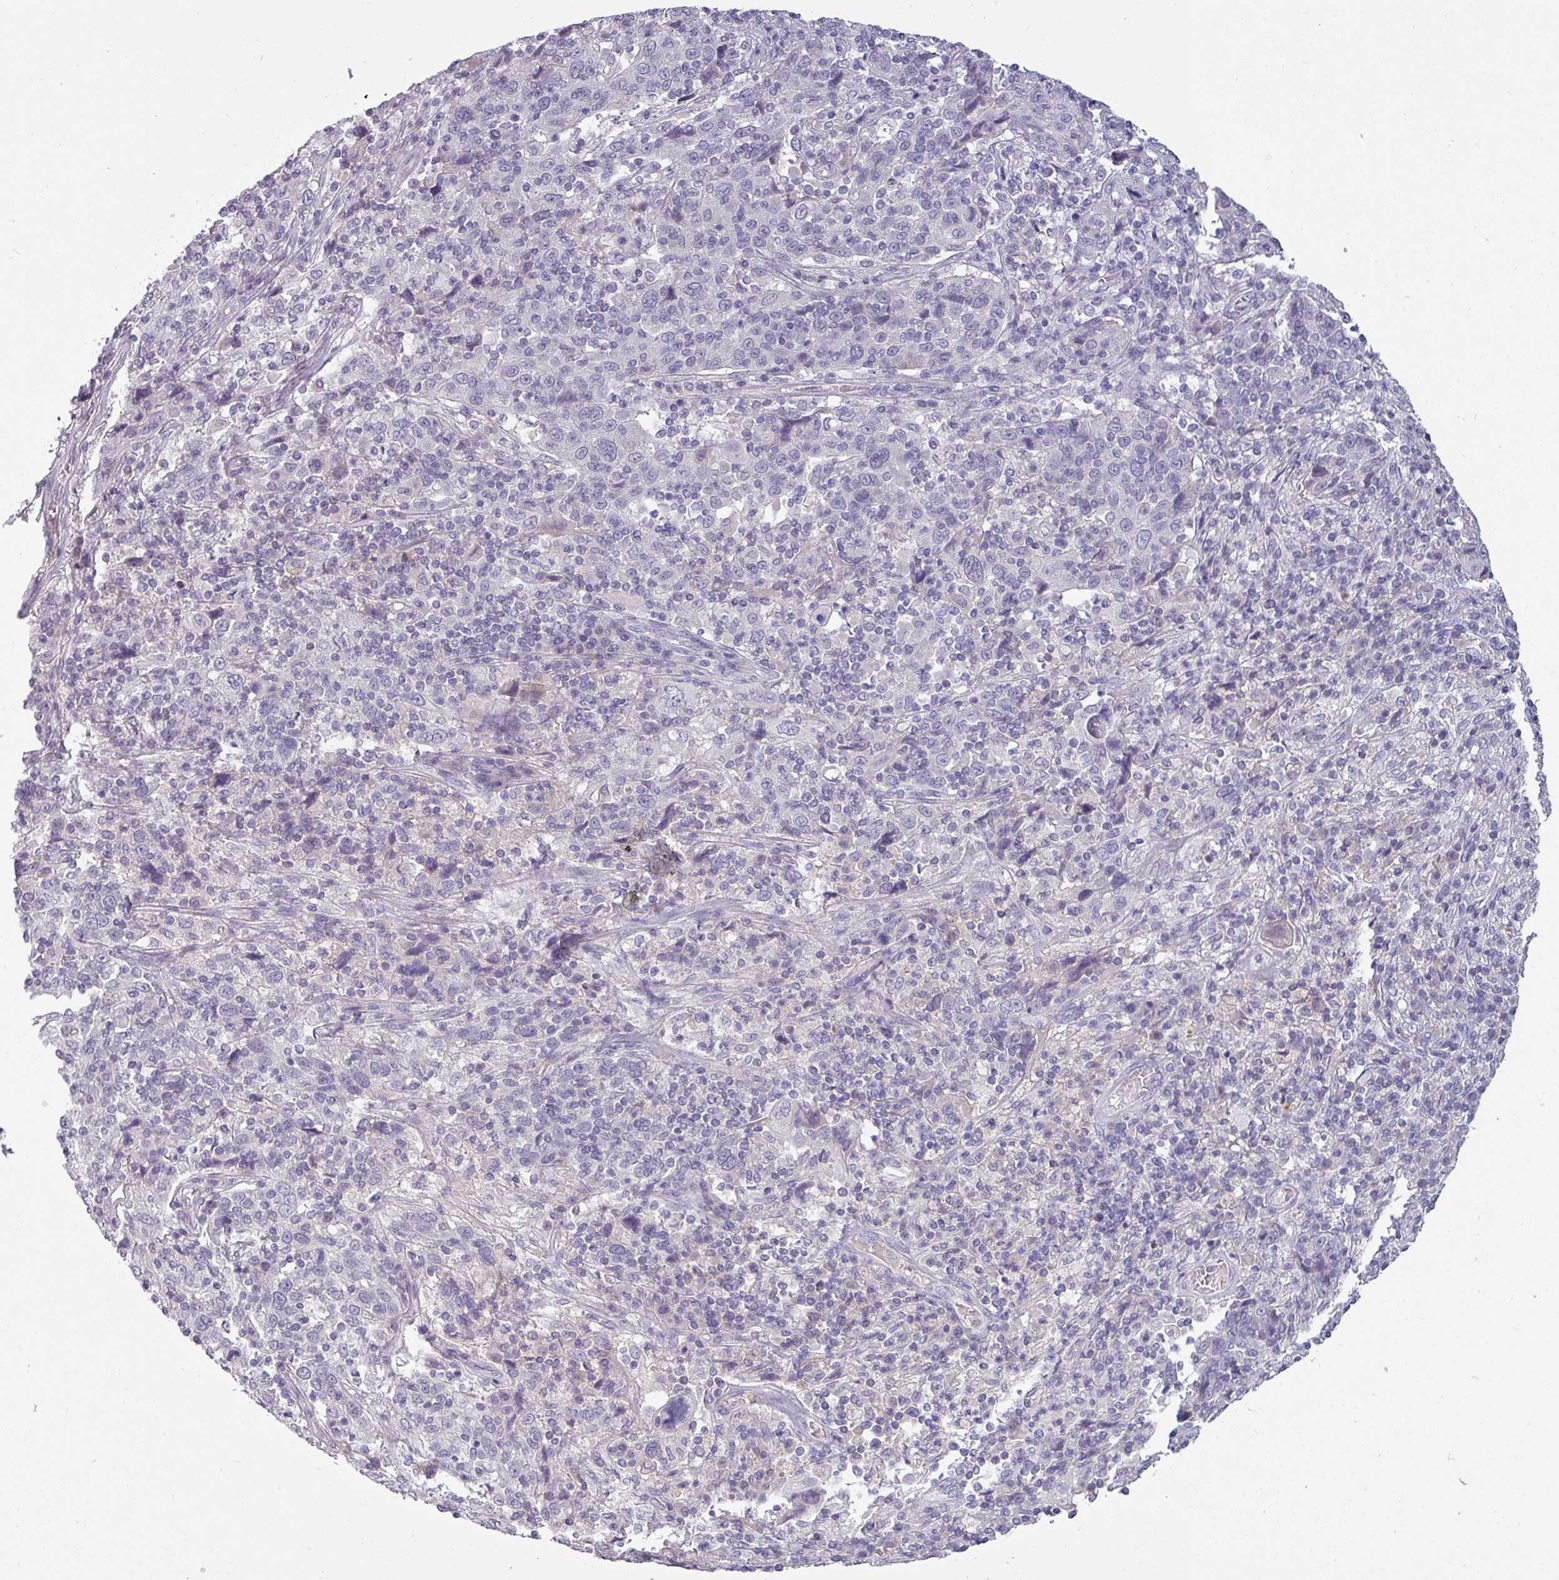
{"staining": {"intensity": "negative", "quantity": "none", "location": "none"}, "tissue": "cervical cancer", "cell_type": "Tumor cells", "image_type": "cancer", "snomed": [{"axis": "morphology", "description": "Squamous cell carcinoma, NOS"}, {"axis": "topography", "description": "Cervix"}], "caption": "Squamous cell carcinoma (cervical) was stained to show a protein in brown. There is no significant staining in tumor cells.", "gene": "SLC26A9", "patient": {"sex": "female", "age": 46}}